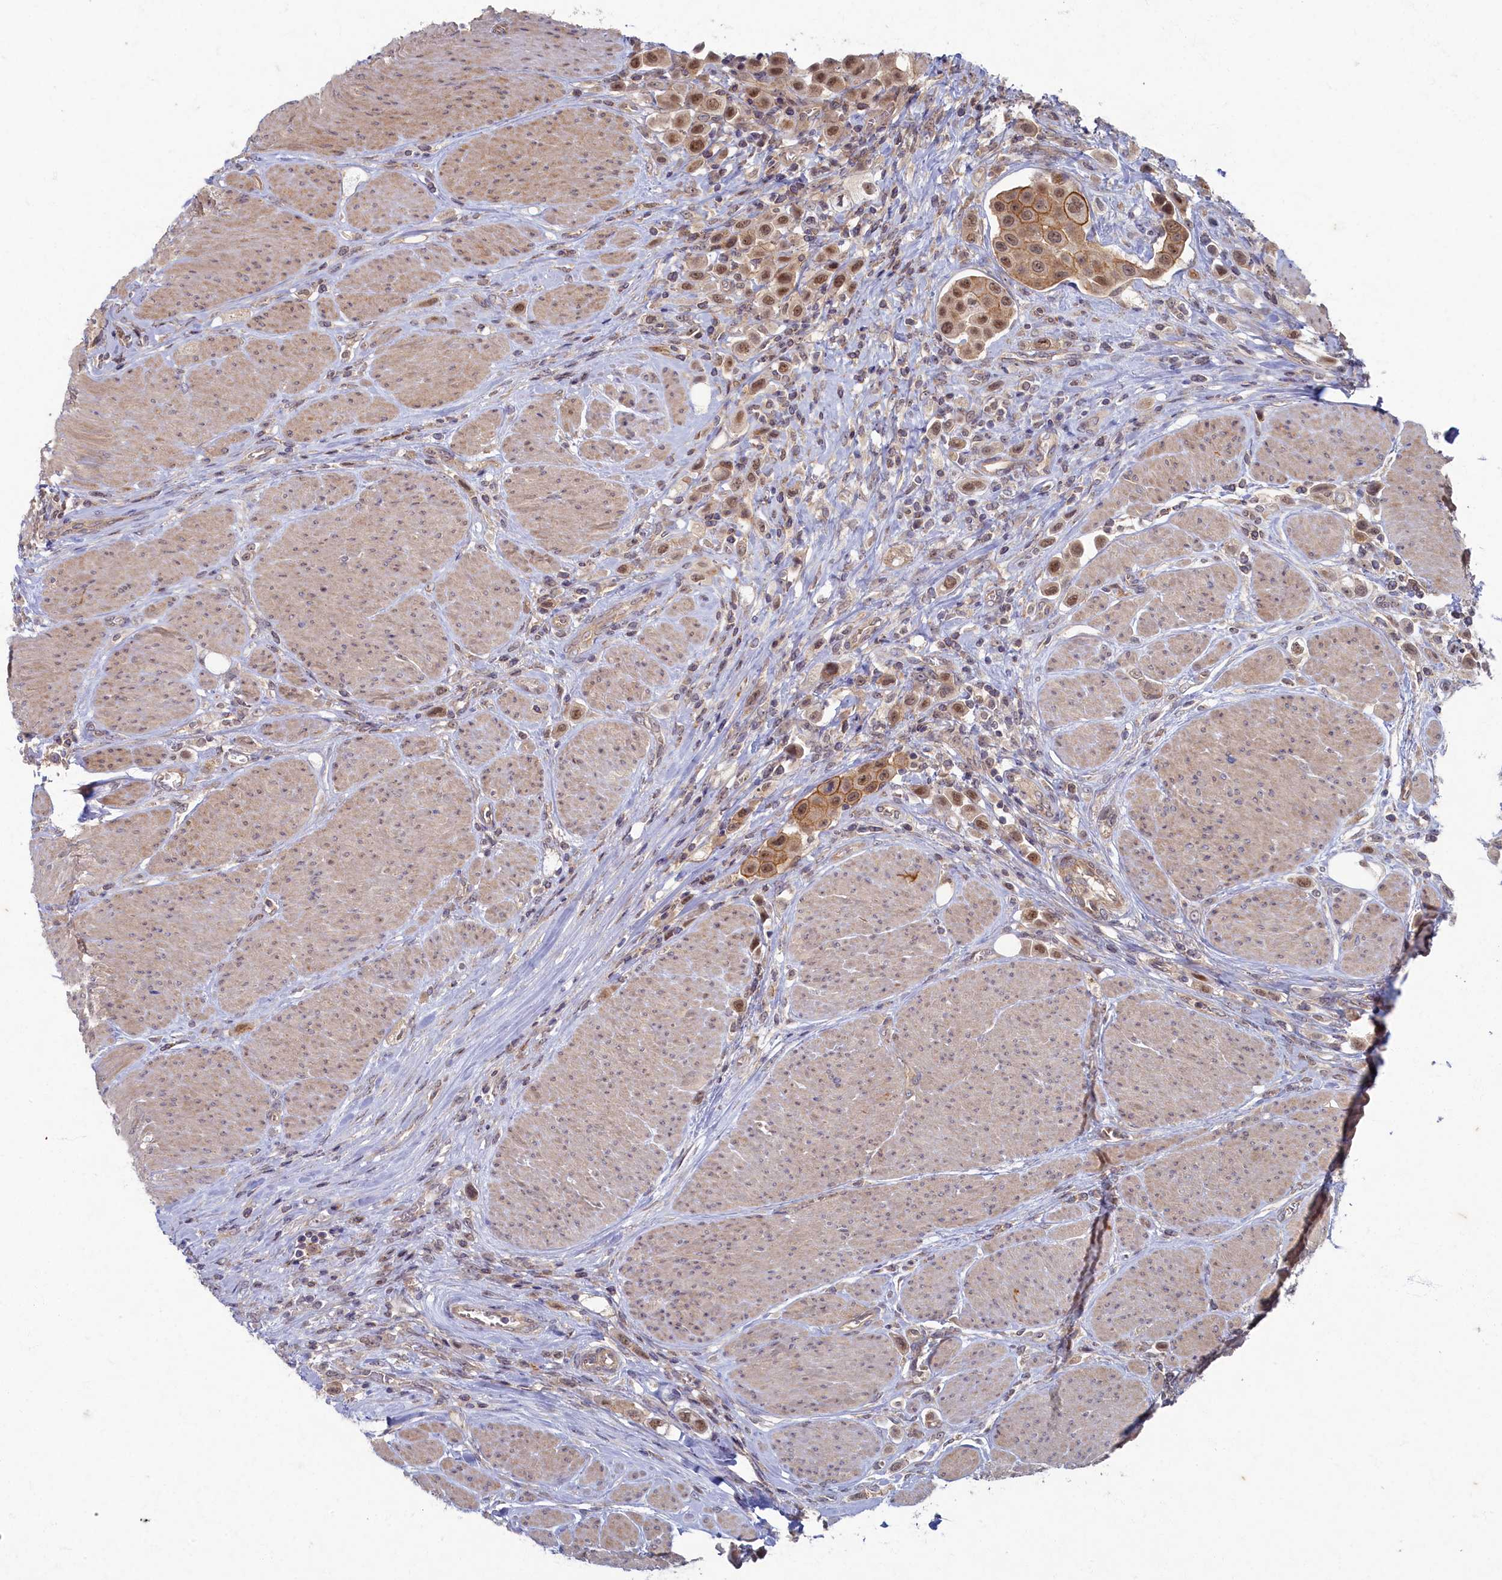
{"staining": {"intensity": "moderate", "quantity": ">75%", "location": "cytoplasmic/membranous,nuclear"}, "tissue": "urothelial cancer", "cell_type": "Tumor cells", "image_type": "cancer", "snomed": [{"axis": "morphology", "description": "Urothelial carcinoma, High grade"}, {"axis": "topography", "description": "Urinary bladder"}], "caption": "Urothelial cancer was stained to show a protein in brown. There is medium levels of moderate cytoplasmic/membranous and nuclear positivity in about >75% of tumor cells.", "gene": "WDR59", "patient": {"sex": "male", "age": 50}}